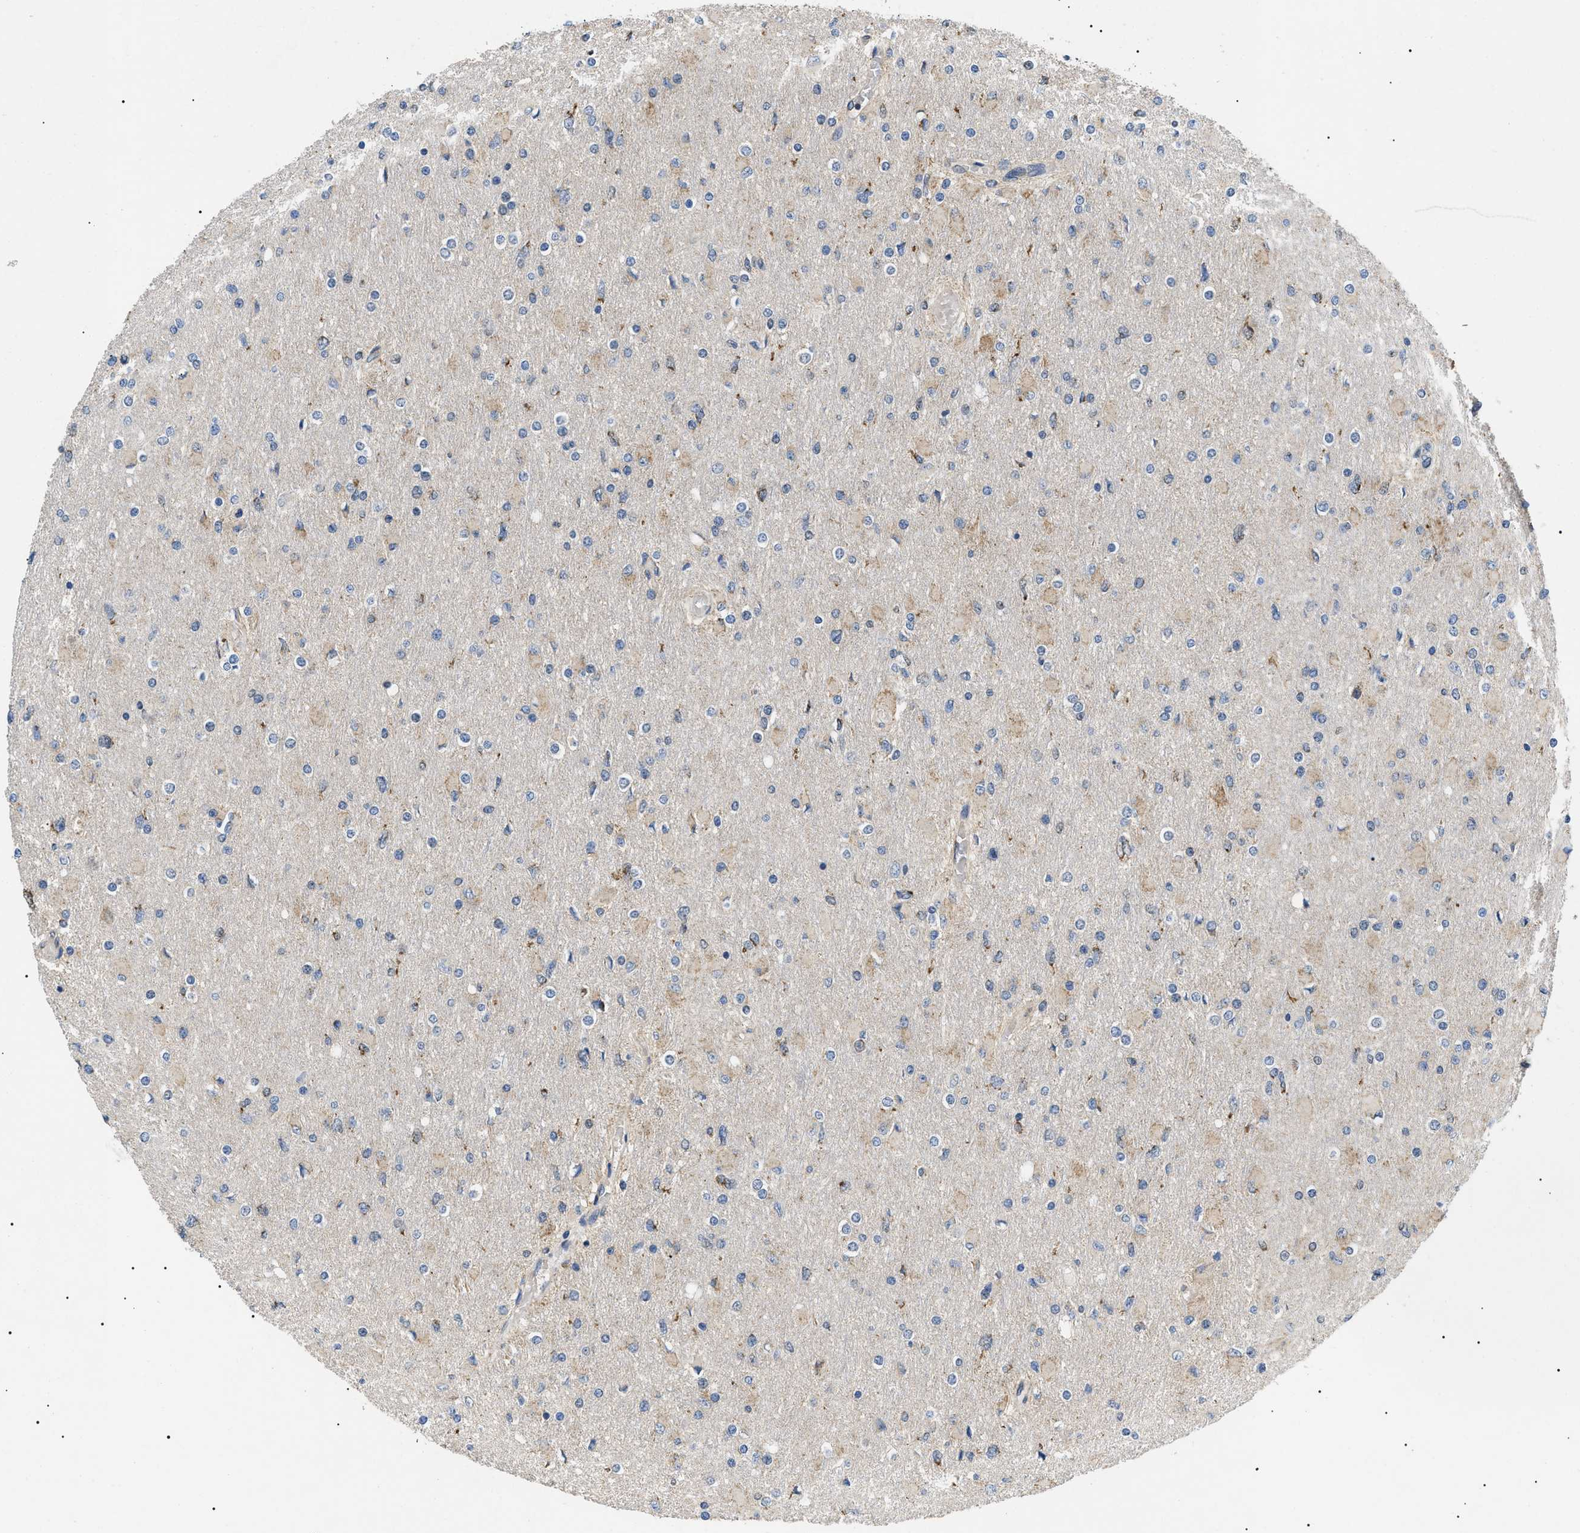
{"staining": {"intensity": "negative", "quantity": "none", "location": "none"}, "tissue": "glioma", "cell_type": "Tumor cells", "image_type": "cancer", "snomed": [{"axis": "morphology", "description": "Glioma, malignant, High grade"}, {"axis": "topography", "description": "Cerebral cortex"}], "caption": "Micrograph shows no significant protein expression in tumor cells of malignant glioma (high-grade). (Immunohistochemistry (ihc), brightfield microscopy, high magnification).", "gene": "TOMM6", "patient": {"sex": "female", "age": 36}}